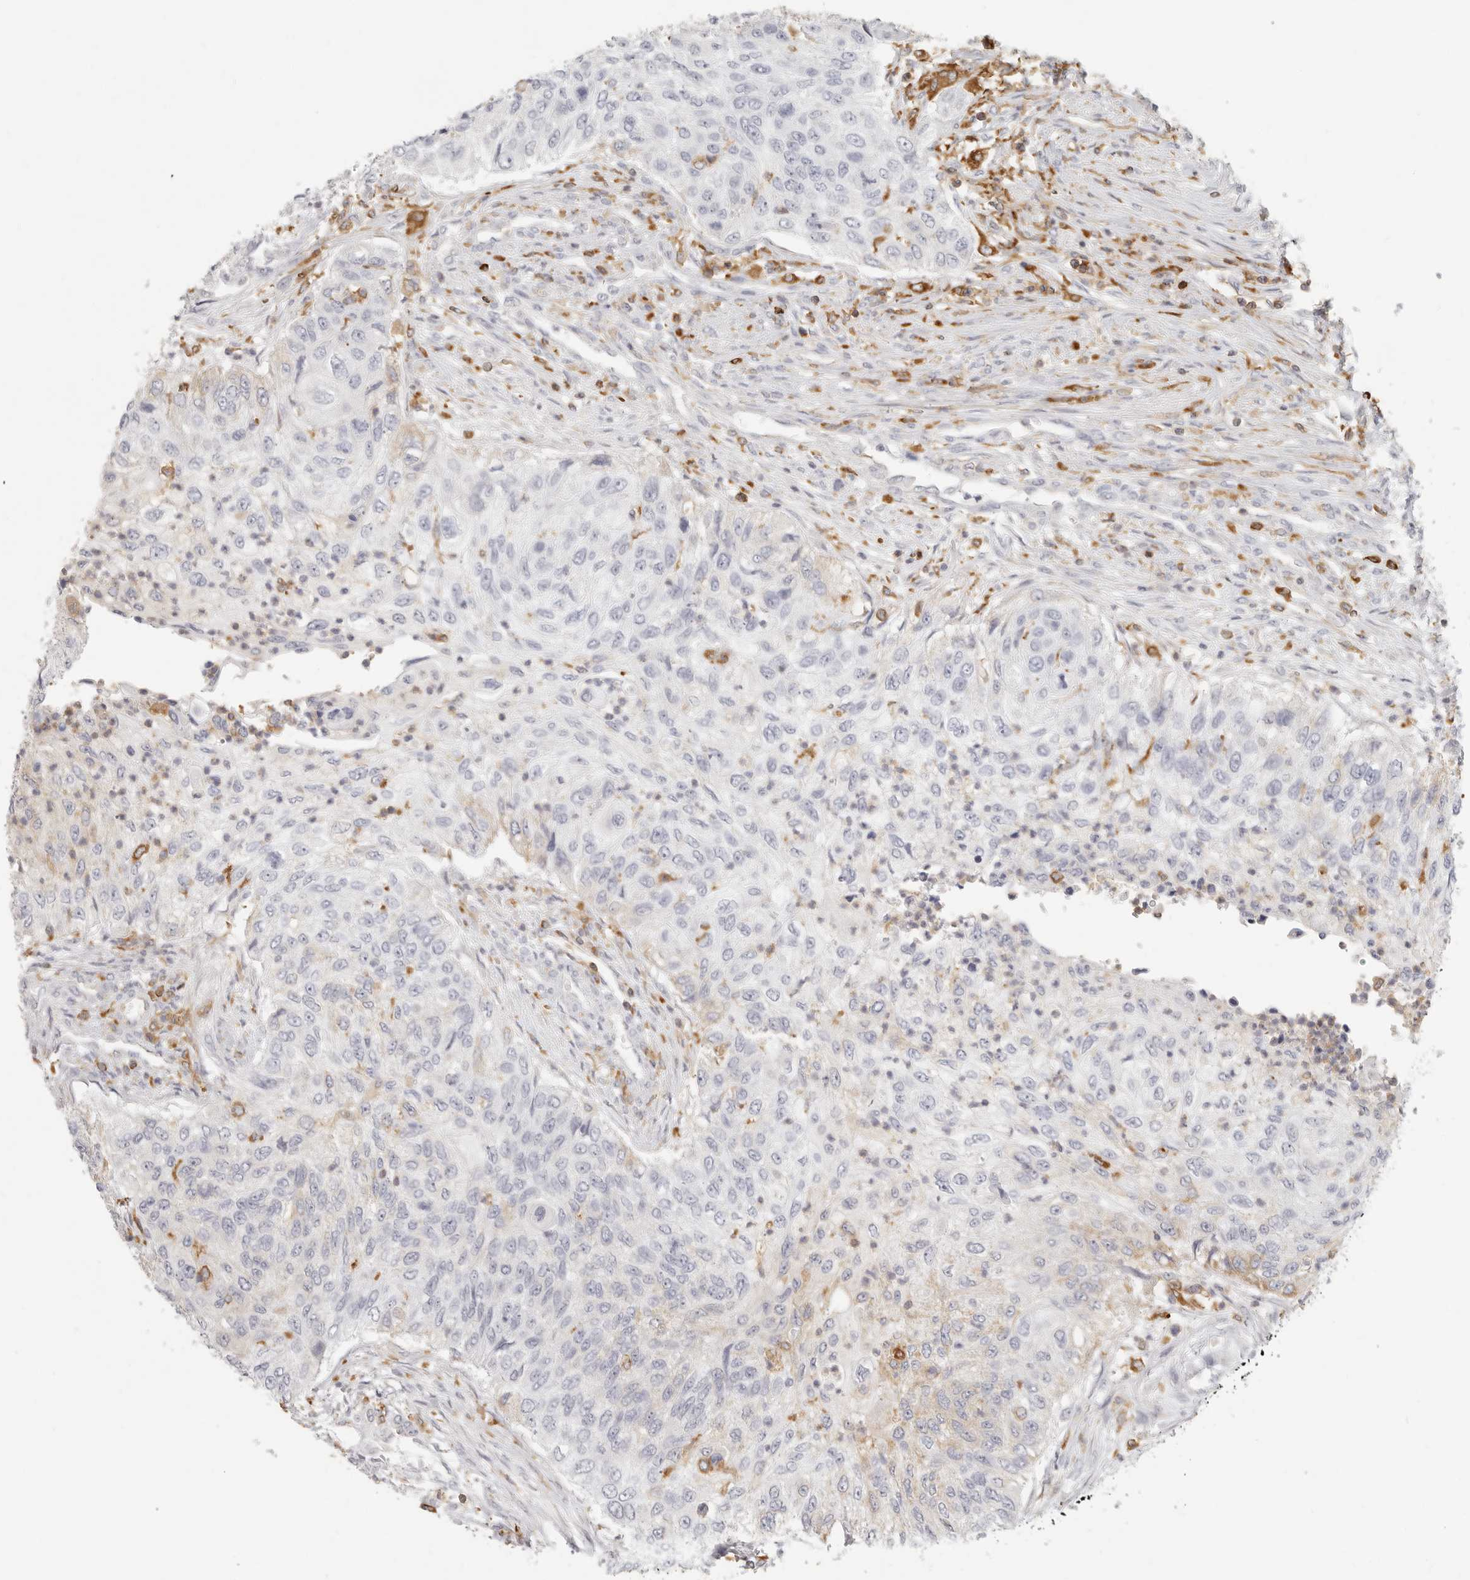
{"staining": {"intensity": "negative", "quantity": "none", "location": "none"}, "tissue": "urothelial cancer", "cell_type": "Tumor cells", "image_type": "cancer", "snomed": [{"axis": "morphology", "description": "Urothelial carcinoma, High grade"}, {"axis": "topography", "description": "Urinary bladder"}], "caption": "Immunohistochemistry image of neoplastic tissue: human urothelial cancer stained with DAB demonstrates no significant protein positivity in tumor cells.", "gene": "NIBAN1", "patient": {"sex": "female", "age": 60}}